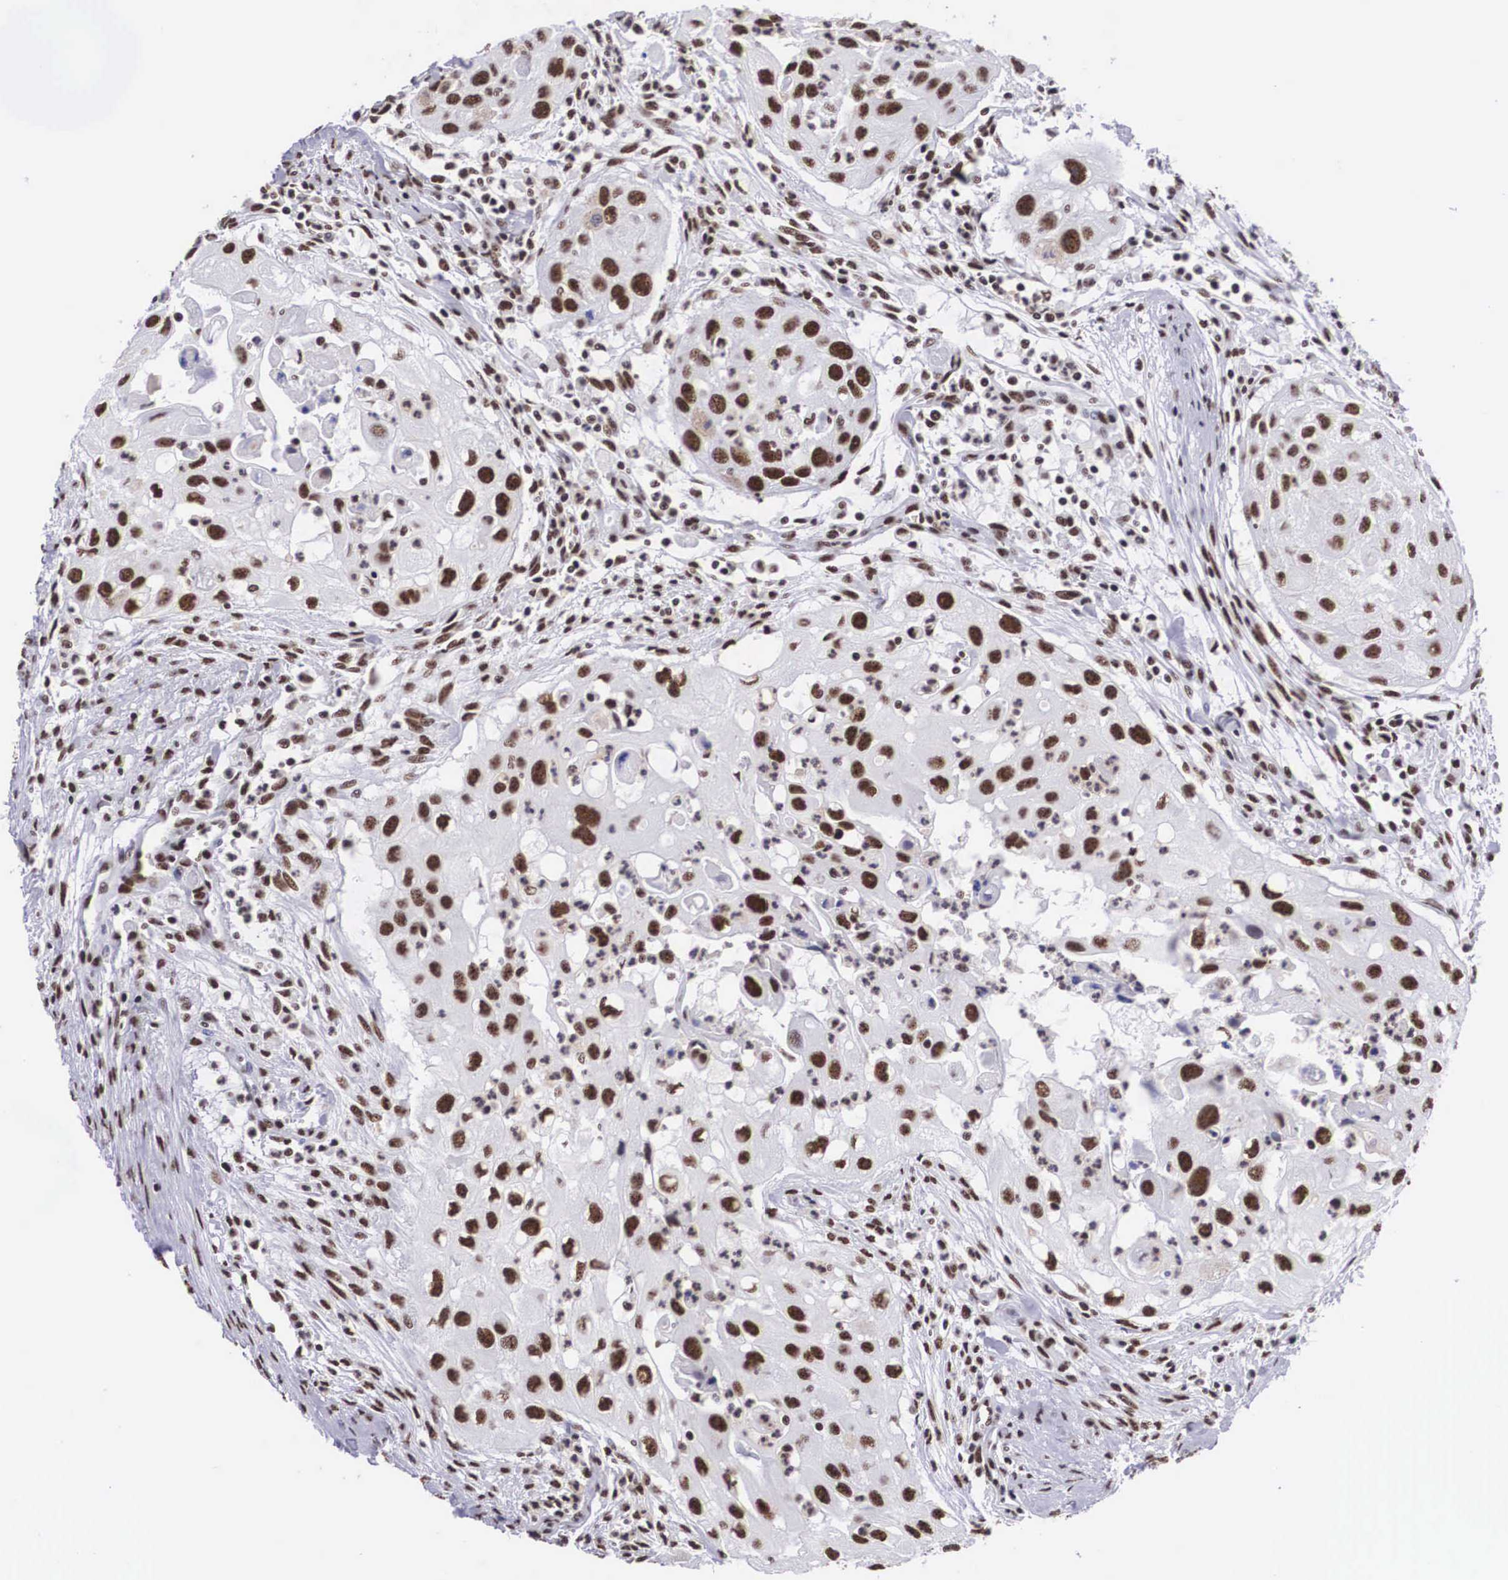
{"staining": {"intensity": "moderate", "quantity": ">75%", "location": "nuclear"}, "tissue": "head and neck cancer", "cell_type": "Tumor cells", "image_type": "cancer", "snomed": [{"axis": "morphology", "description": "Squamous cell carcinoma, NOS"}, {"axis": "topography", "description": "Head-Neck"}], "caption": "Squamous cell carcinoma (head and neck) tissue demonstrates moderate nuclear positivity in approximately >75% of tumor cells", "gene": "SF3A1", "patient": {"sex": "male", "age": 64}}